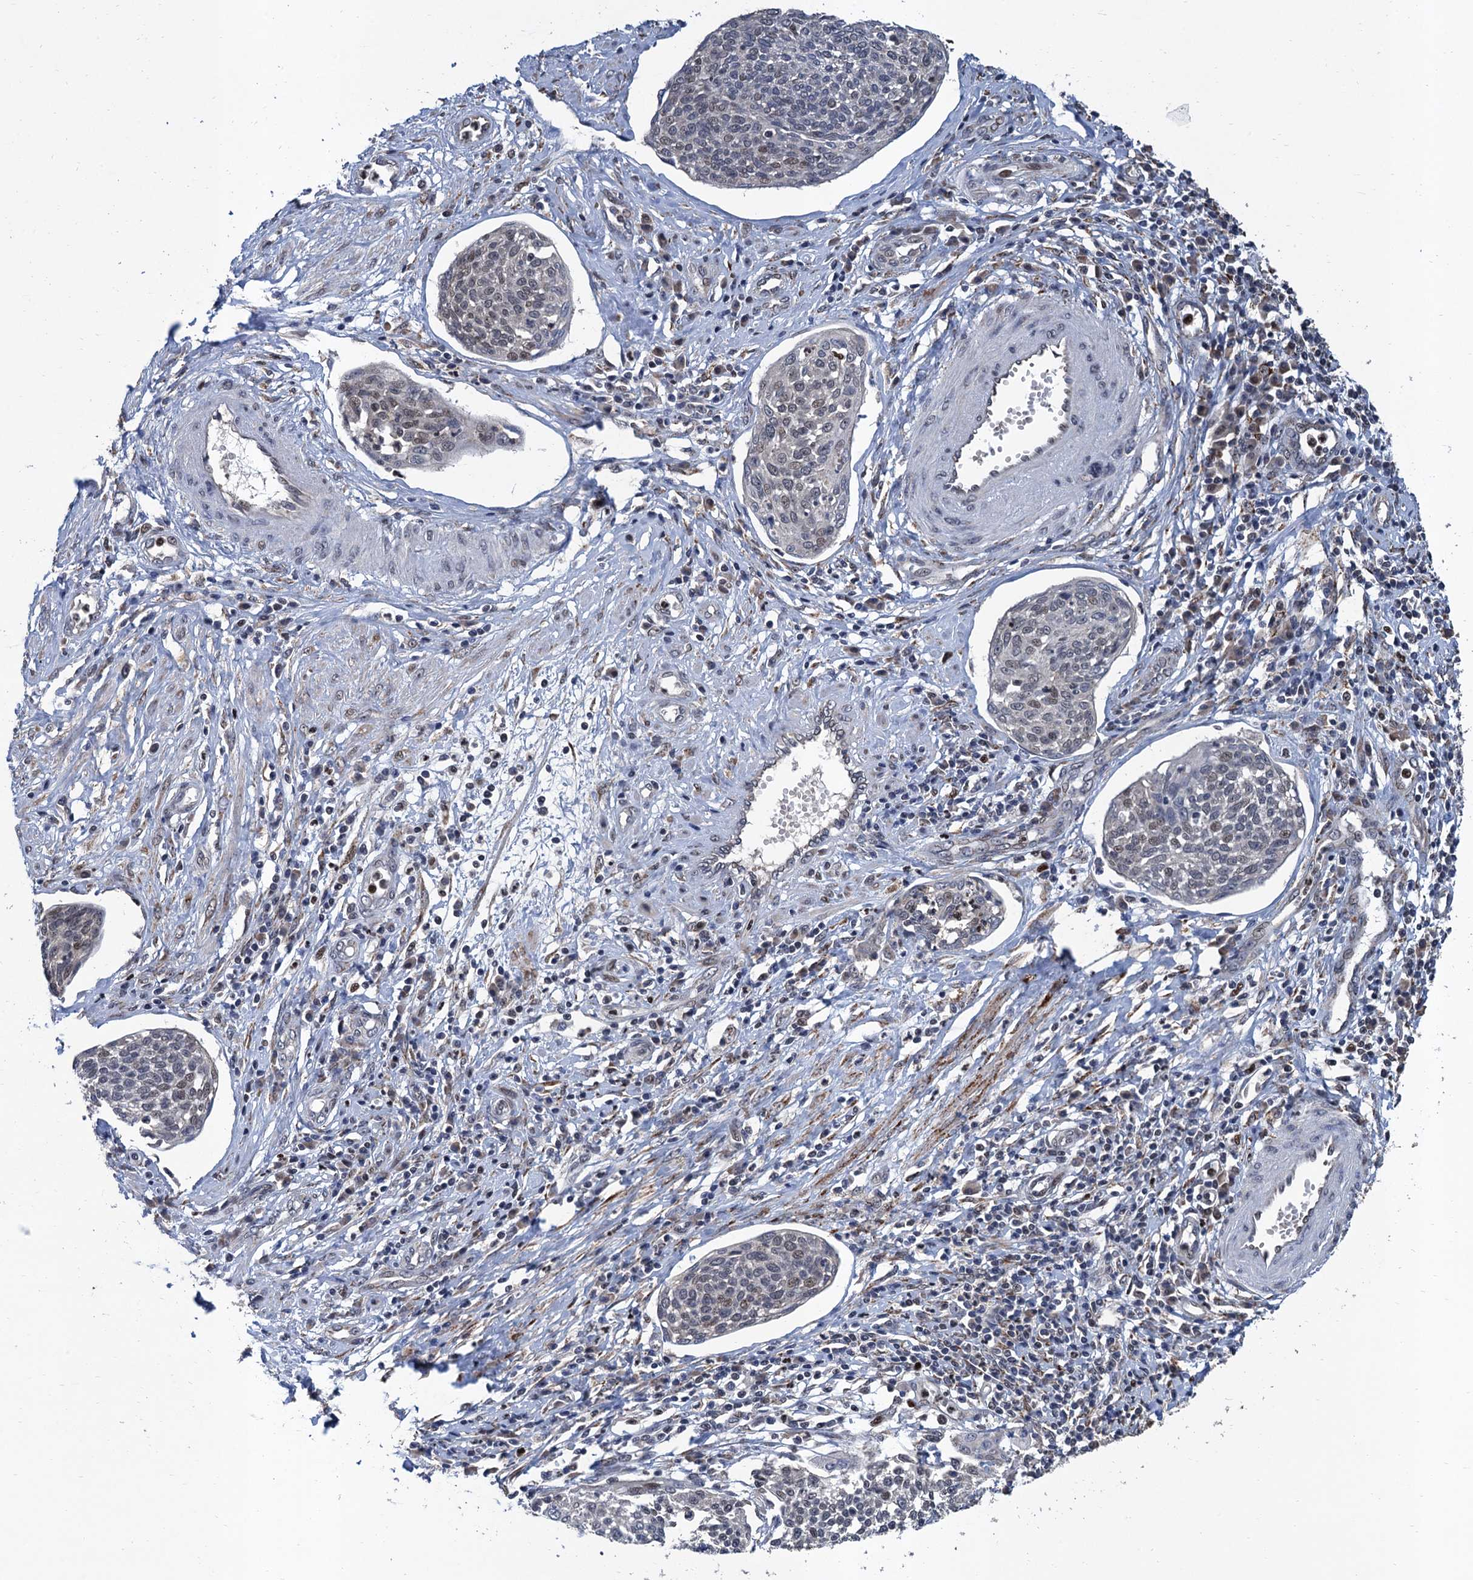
{"staining": {"intensity": "weak", "quantity": "25%-75%", "location": "nuclear"}, "tissue": "cervical cancer", "cell_type": "Tumor cells", "image_type": "cancer", "snomed": [{"axis": "morphology", "description": "Squamous cell carcinoma, NOS"}, {"axis": "topography", "description": "Cervix"}], "caption": "DAB (3,3'-diaminobenzidine) immunohistochemical staining of cervical squamous cell carcinoma demonstrates weak nuclear protein staining in about 25%-75% of tumor cells.", "gene": "TSEN34", "patient": {"sex": "female", "age": 34}}